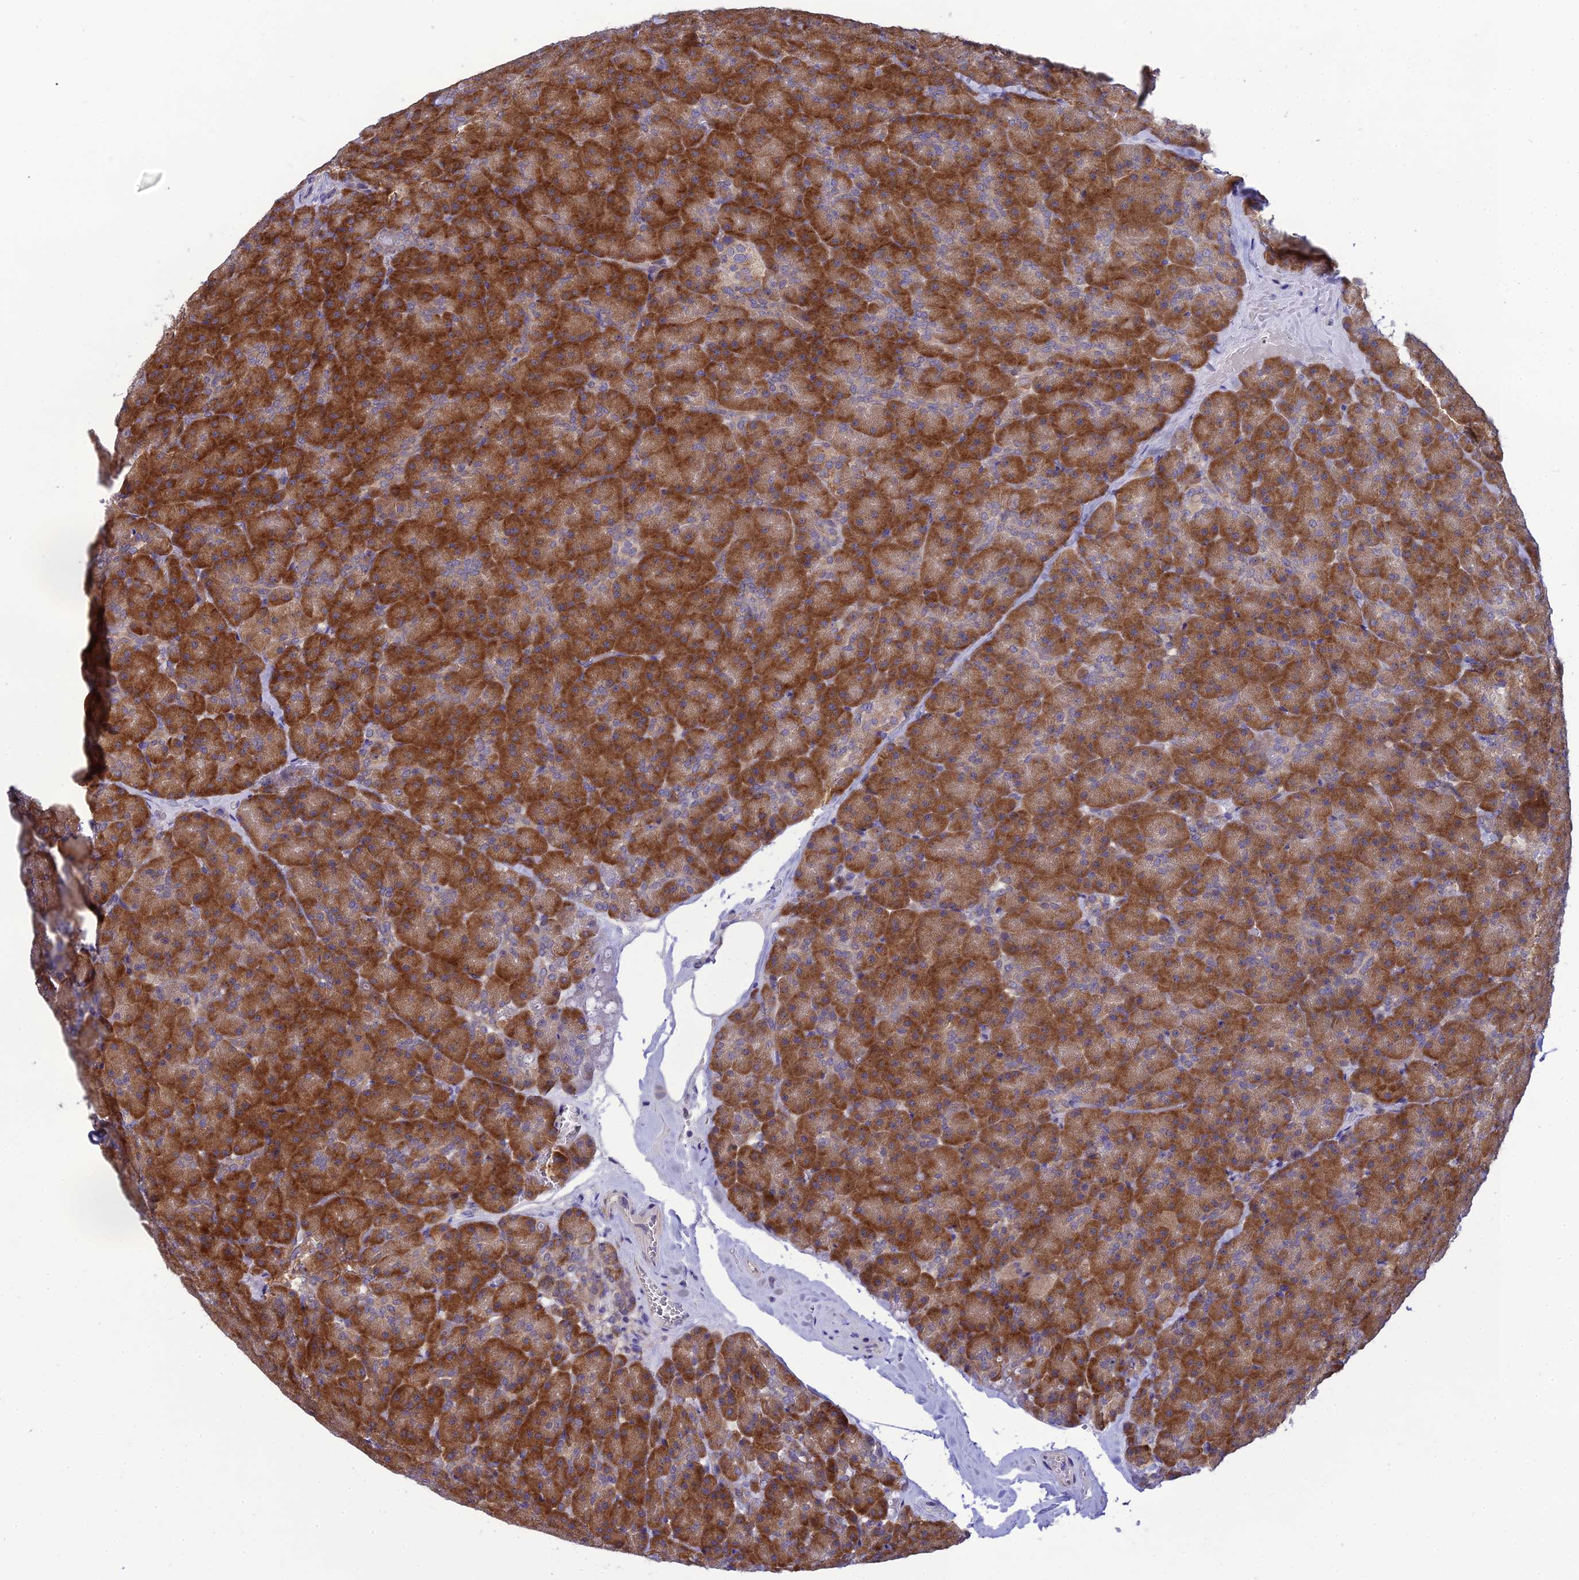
{"staining": {"intensity": "strong", "quantity": ">75%", "location": "cytoplasmic/membranous"}, "tissue": "pancreas", "cell_type": "Exocrine glandular cells", "image_type": "normal", "snomed": [{"axis": "morphology", "description": "Normal tissue, NOS"}, {"axis": "topography", "description": "Pancreas"}], "caption": "Protein expression analysis of normal pancreas demonstrates strong cytoplasmic/membranous positivity in approximately >75% of exocrine glandular cells.", "gene": "CLCN7", "patient": {"sex": "male", "age": 36}}